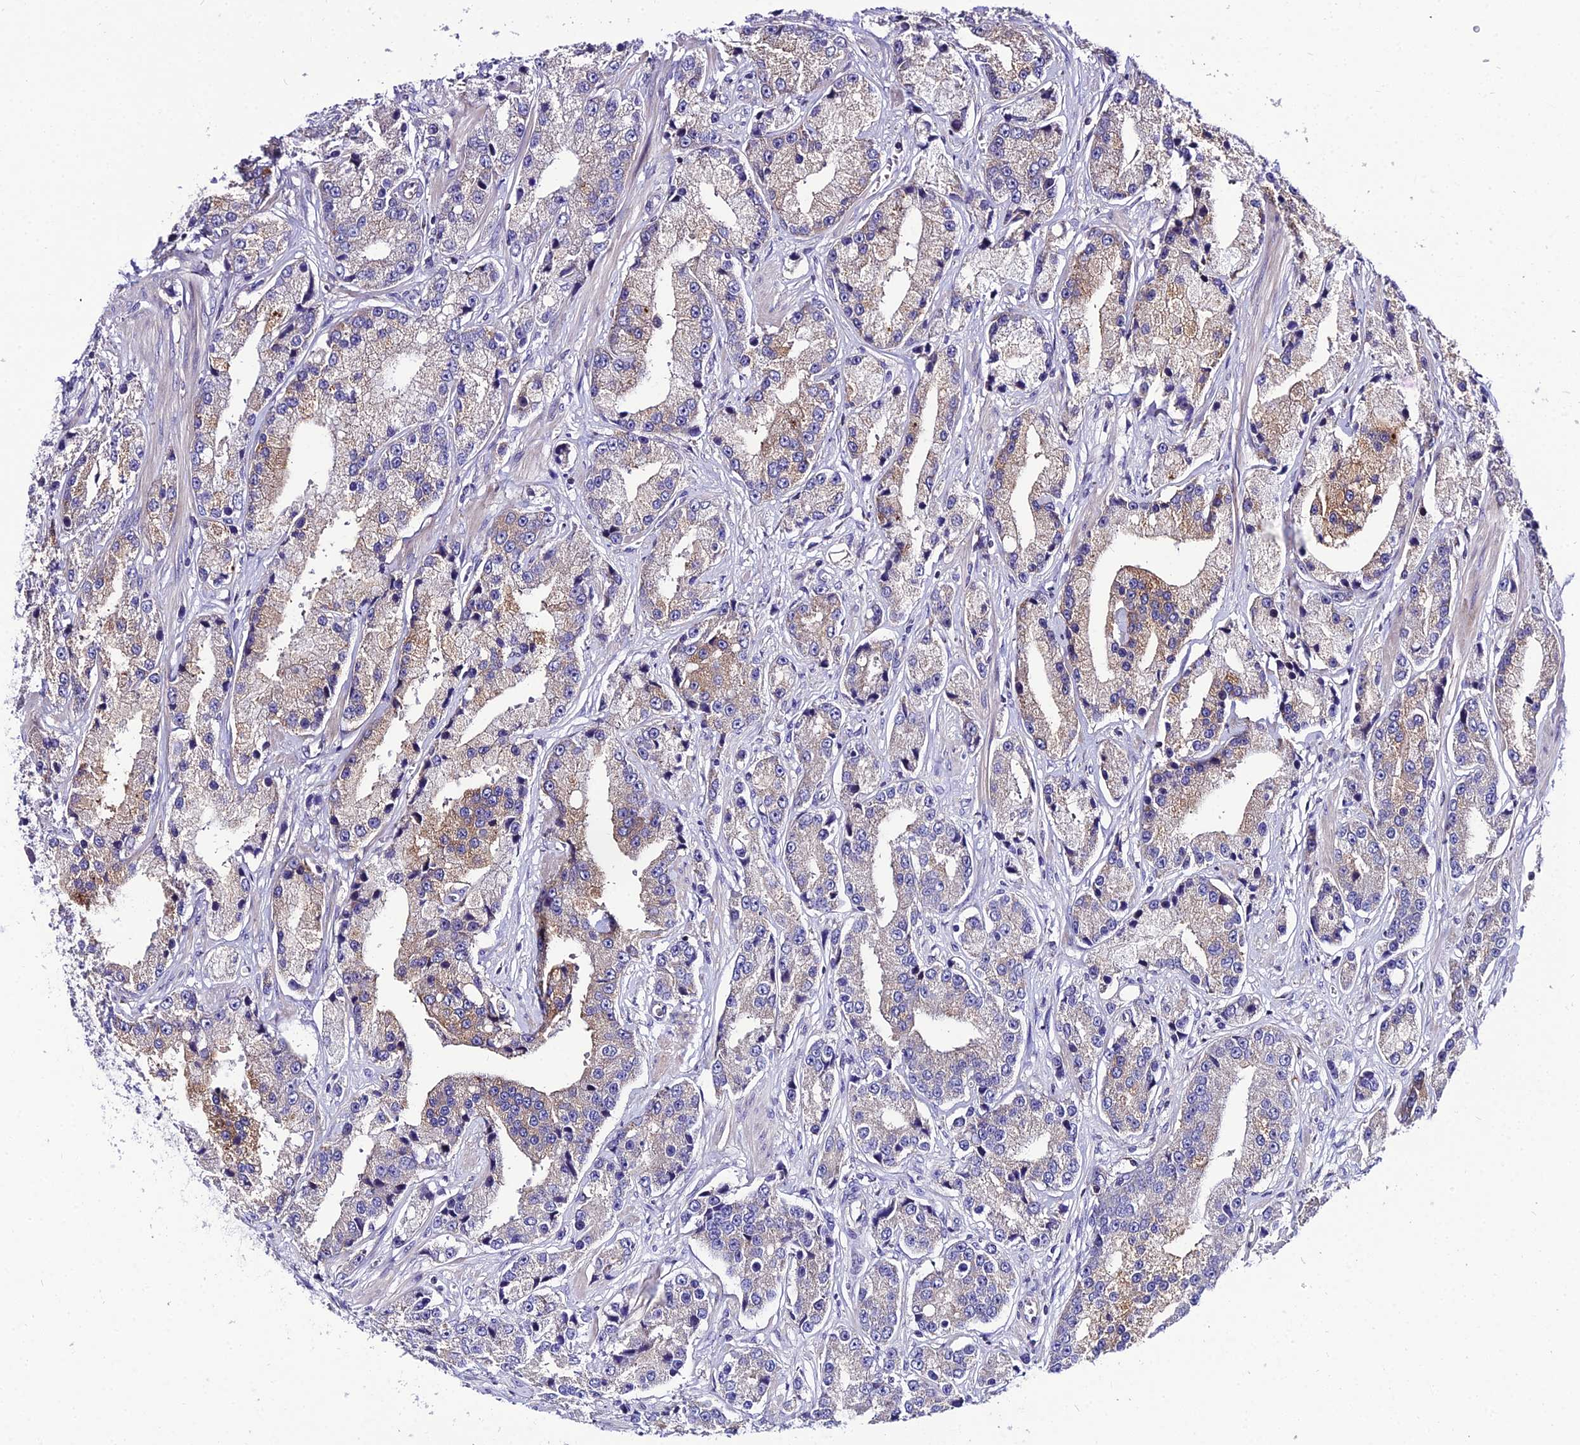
{"staining": {"intensity": "weak", "quantity": "25%-75%", "location": "cytoplasmic/membranous"}, "tissue": "prostate cancer", "cell_type": "Tumor cells", "image_type": "cancer", "snomed": [{"axis": "morphology", "description": "Adenocarcinoma, High grade"}, {"axis": "topography", "description": "Prostate"}], "caption": "A brown stain highlights weak cytoplasmic/membranous staining of a protein in human prostate cancer tumor cells.", "gene": "SHQ1", "patient": {"sex": "male", "age": 74}}